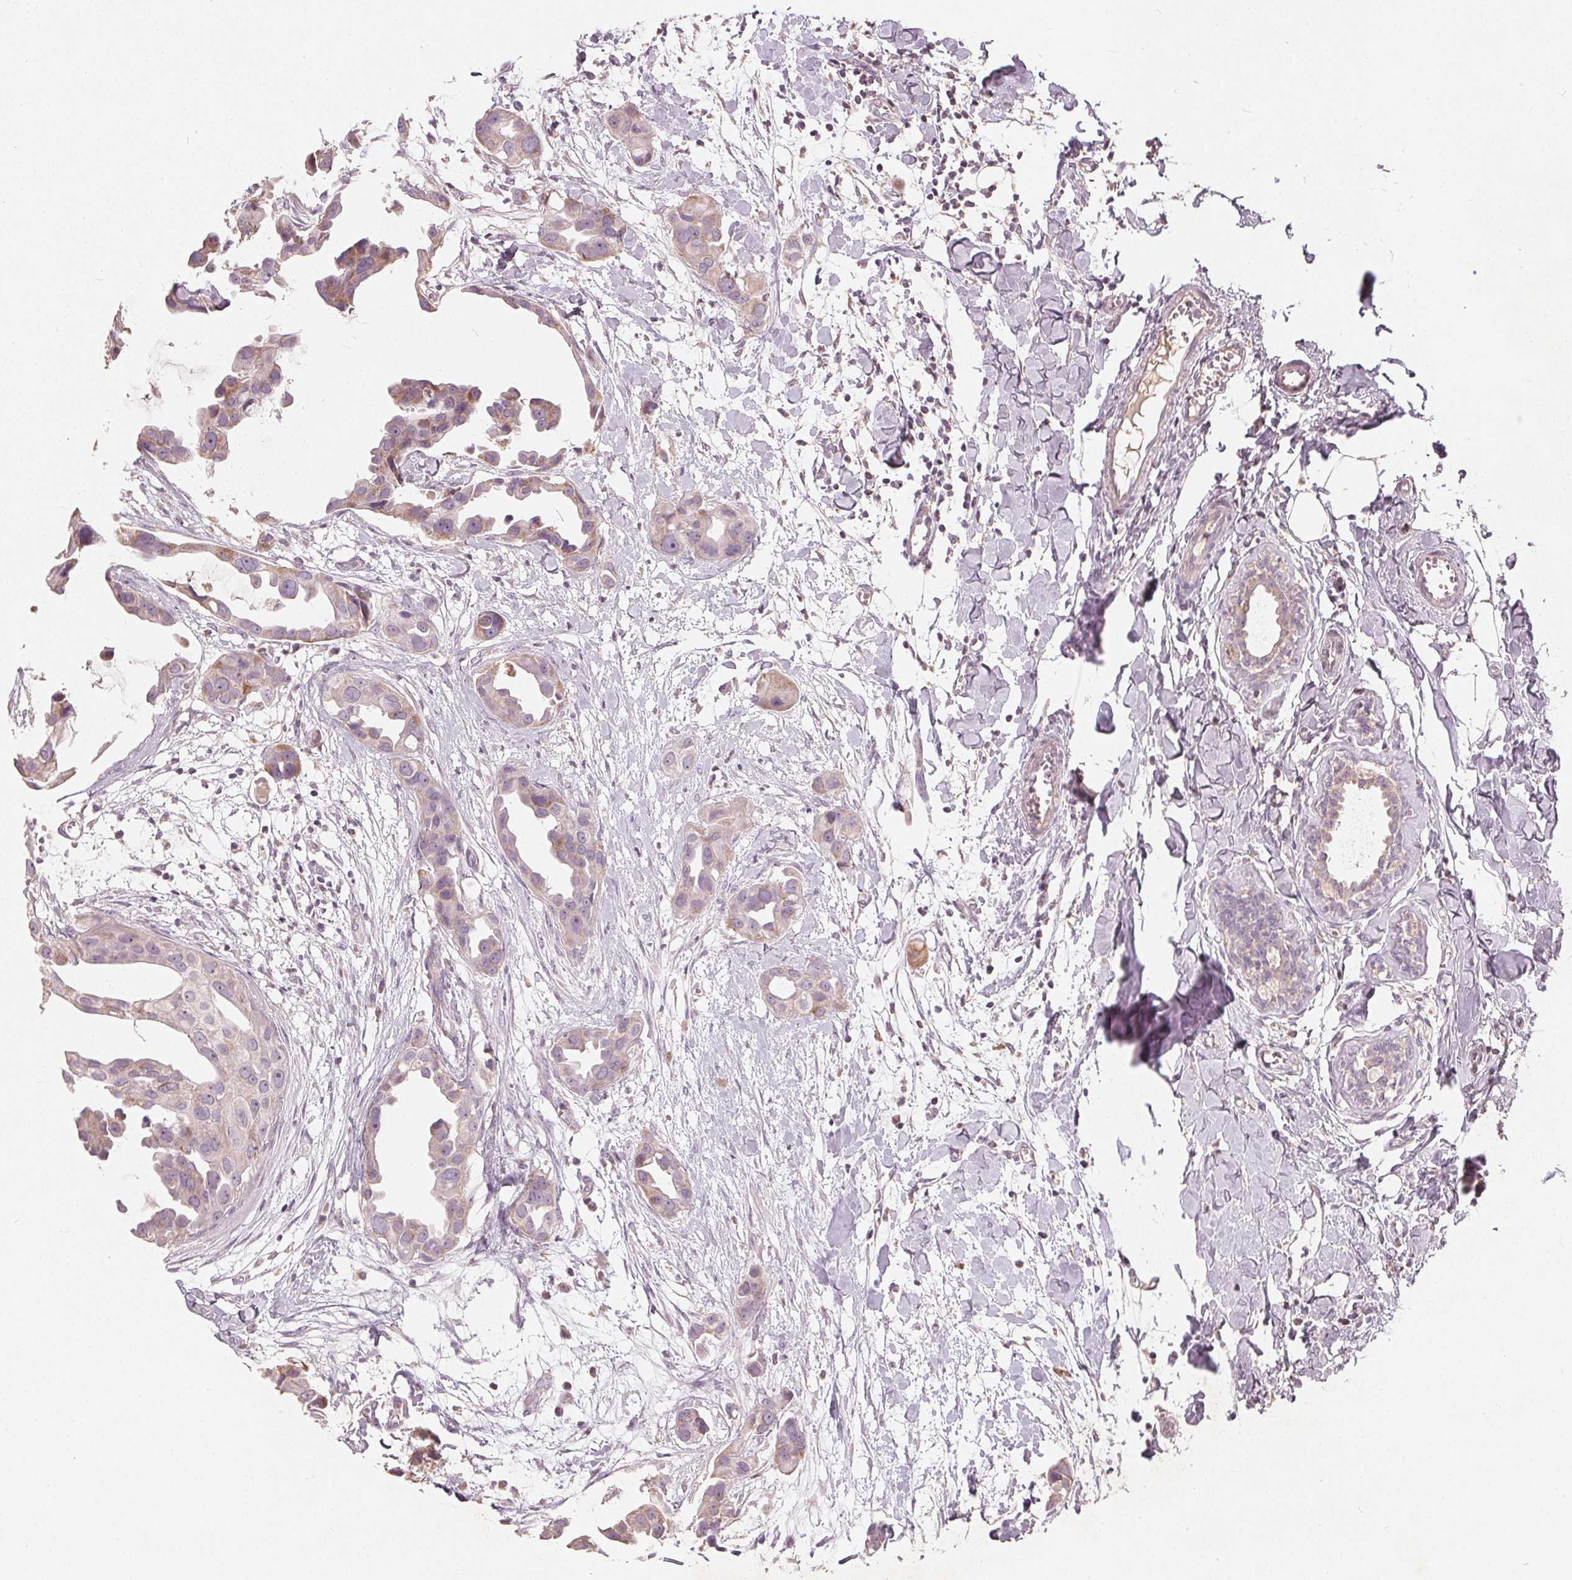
{"staining": {"intensity": "weak", "quantity": "<25%", "location": "cytoplasmic/membranous"}, "tissue": "breast cancer", "cell_type": "Tumor cells", "image_type": "cancer", "snomed": [{"axis": "morphology", "description": "Duct carcinoma"}, {"axis": "topography", "description": "Breast"}], "caption": "Tumor cells are negative for protein expression in human breast cancer (infiltrating ductal carcinoma).", "gene": "TRIM60", "patient": {"sex": "female", "age": 38}}